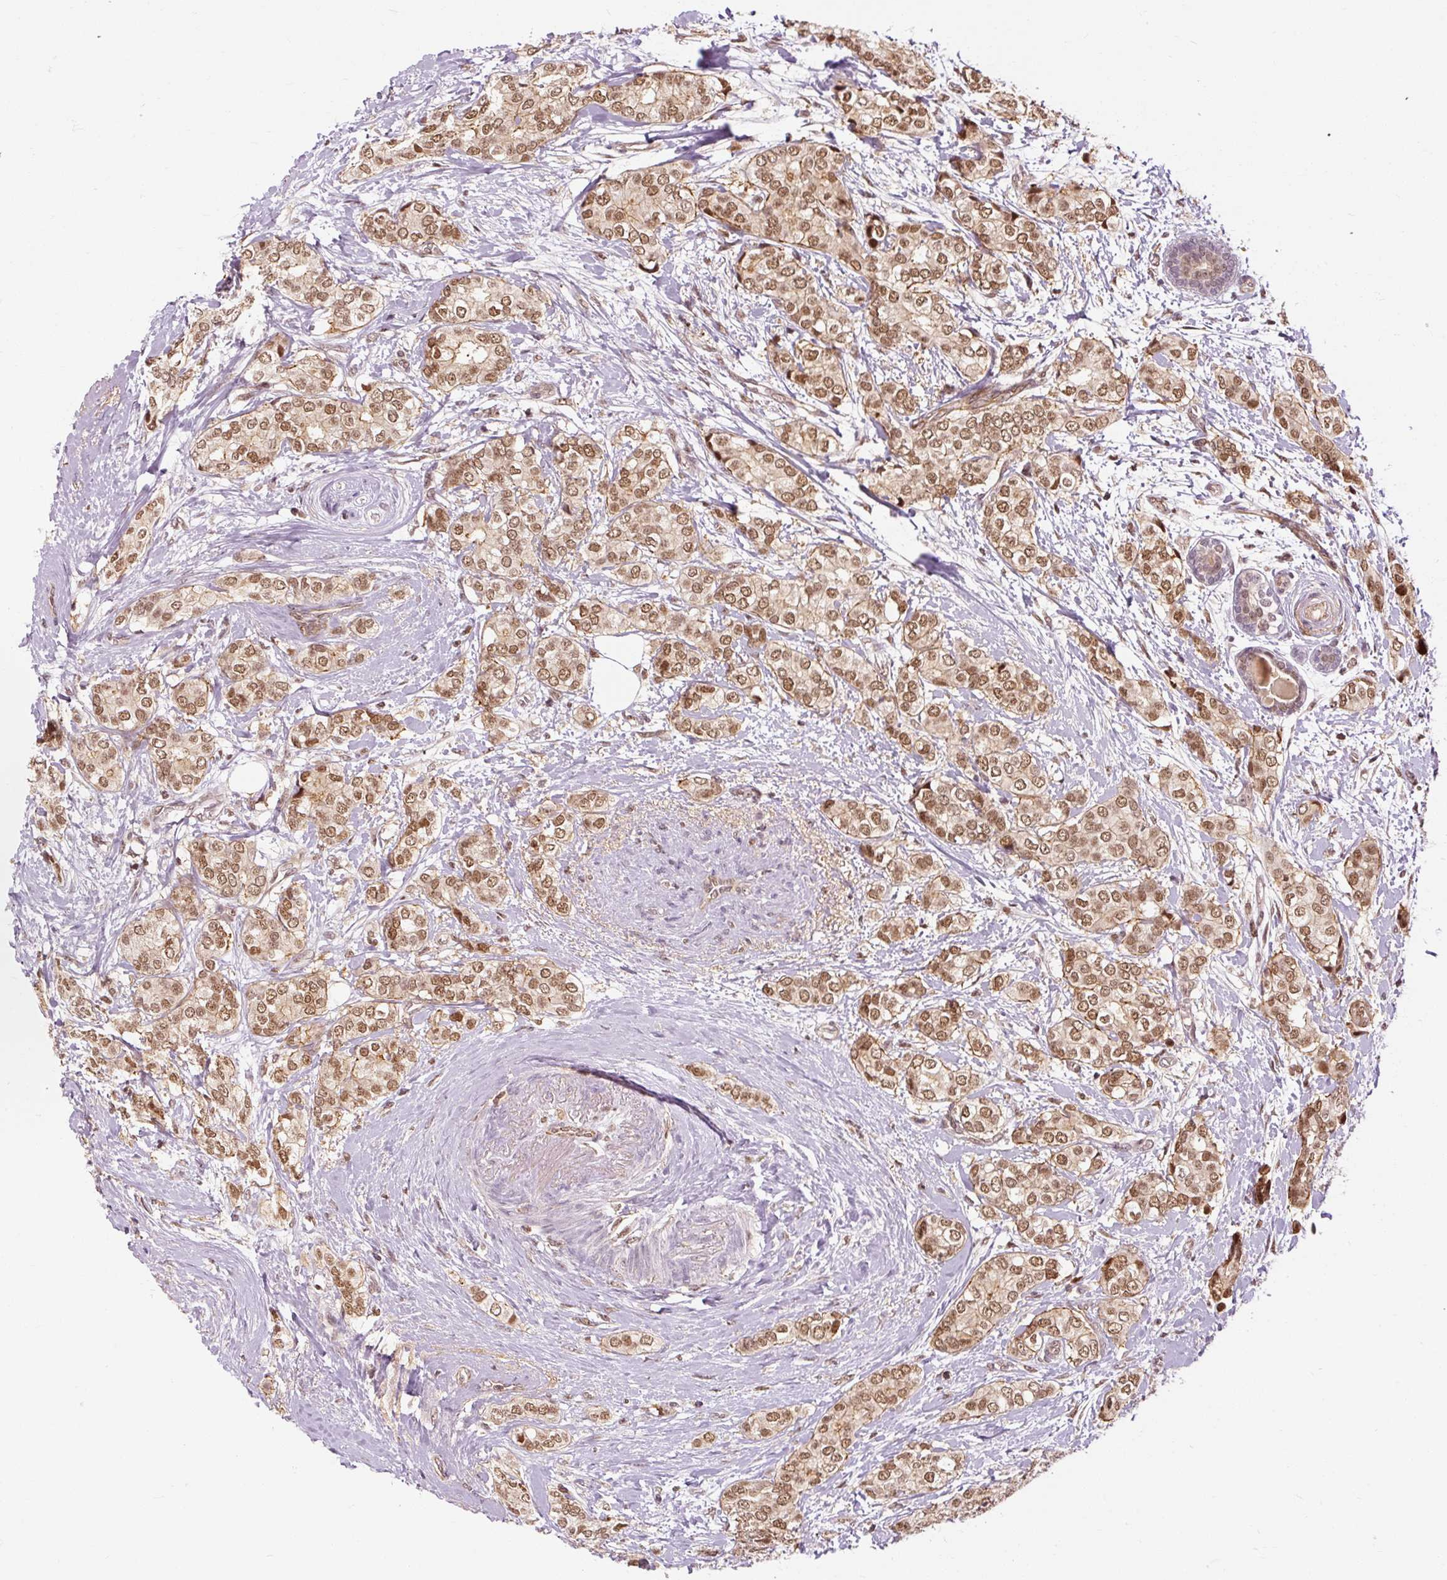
{"staining": {"intensity": "moderate", "quantity": ">75%", "location": "nuclear"}, "tissue": "breast cancer", "cell_type": "Tumor cells", "image_type": "cancer", "snomed": [{"axis": "morphology", "description": "Duct carcinoma"}, {"axis": "topography", "description": "Breast"}], "caption": "IHC (DAB (3,3'-diaminobenzidine)) staining of human intraductal carcinoma (breast) exhibits moderate nuclear protein positivity in about >75% of tumor cells. The protein of interest is shown in brown color, while the nuclei are stained blue.", "gene": "CSTF1", "patient": {"sex": "female", "age": 73}}